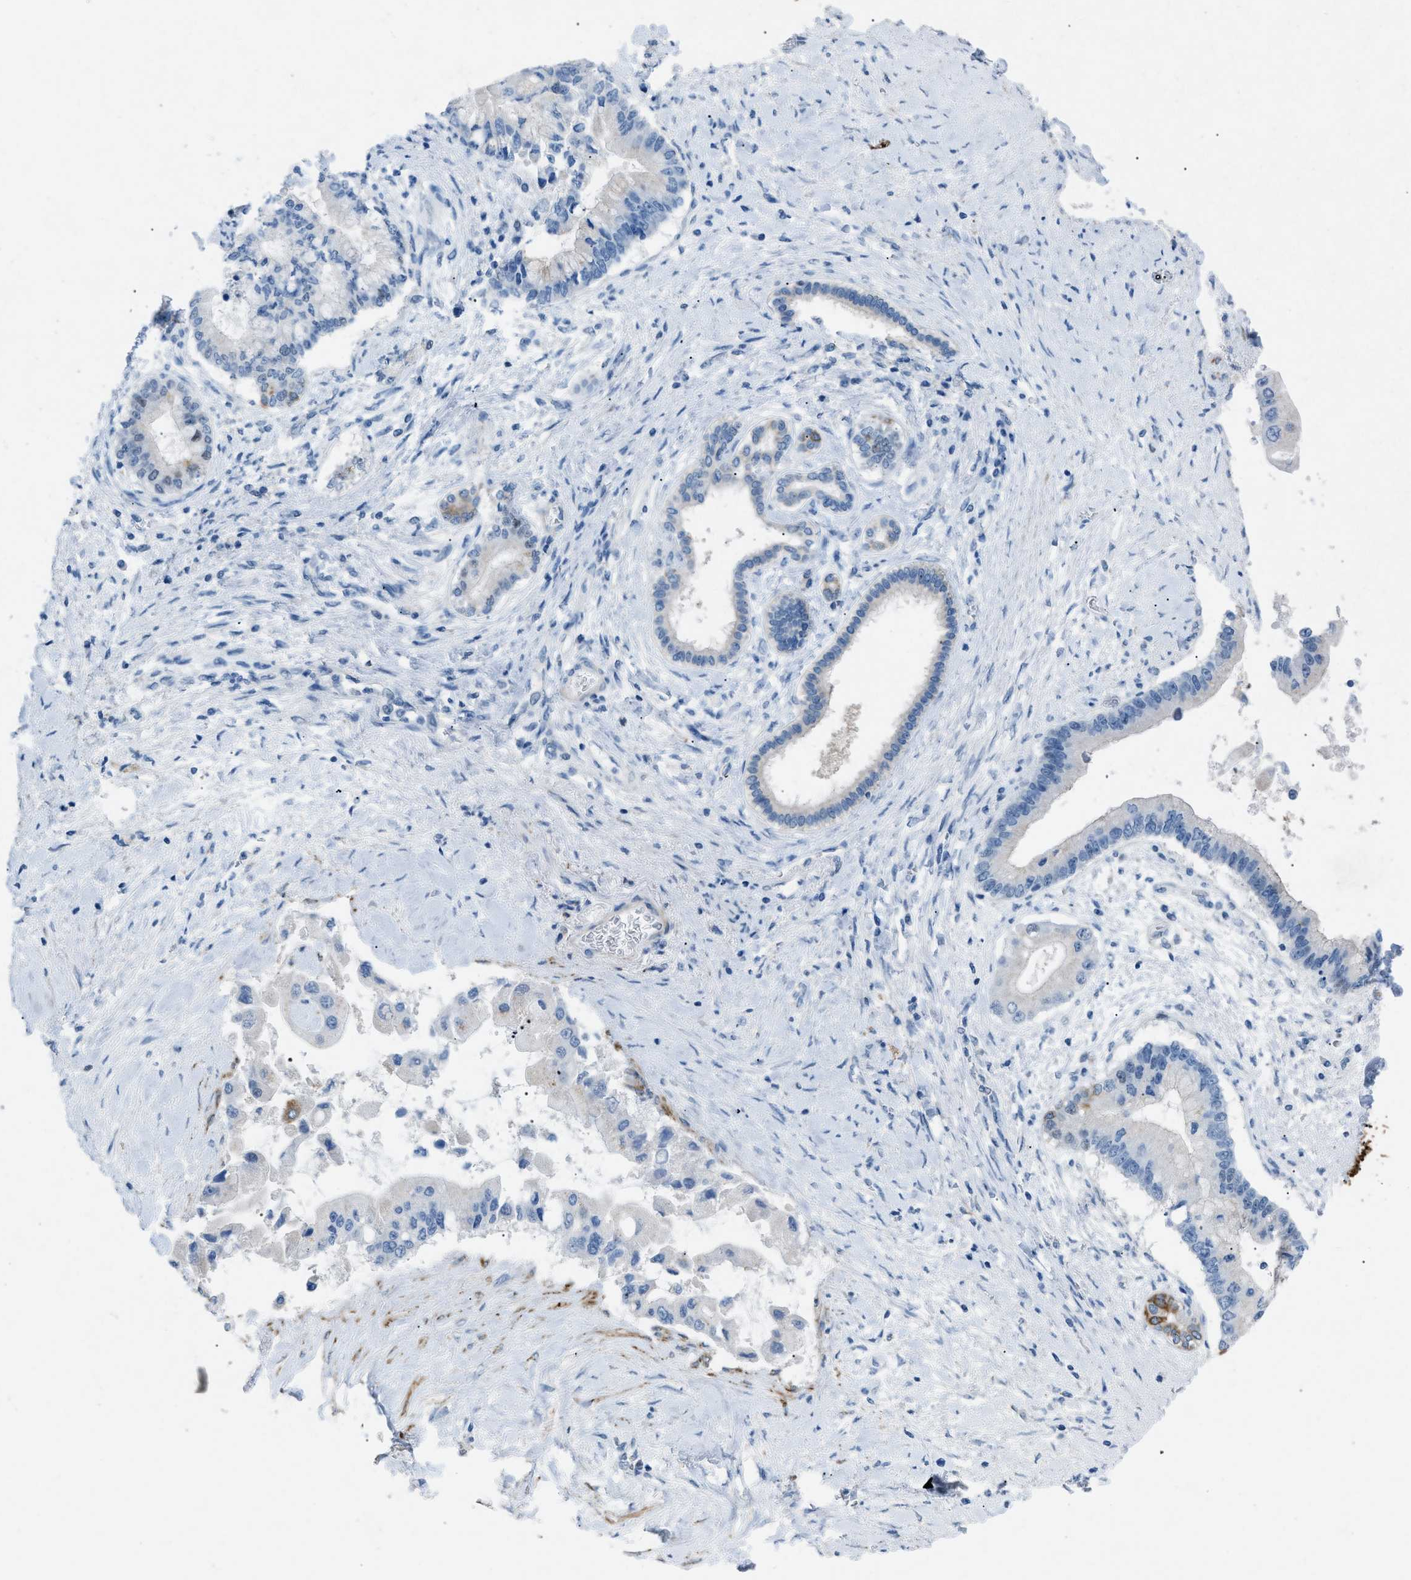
{"staining": {"intensity": "negative", "quantity": "none", "location": "none"}, "tissue": "liver cancer", "cell_type": "Tumor cells", "image_type": "cancer", "snomed": [{"axis": "morphology", "description": "Cholangiocarcinoma"}, {"axis": "topography", "description": "Liver"}], "caption": "A high-resolution image shows IHC staining of cholangiocarcinoma (liver), which reveals no significant positivity in tumor cells. Brightfield microscopy of IHC stained with DAB (brown) and hematoxylin (blue), captured at high magnification.", "gene": "TASOR", "patient": {"sex": "male", "age": 50}}